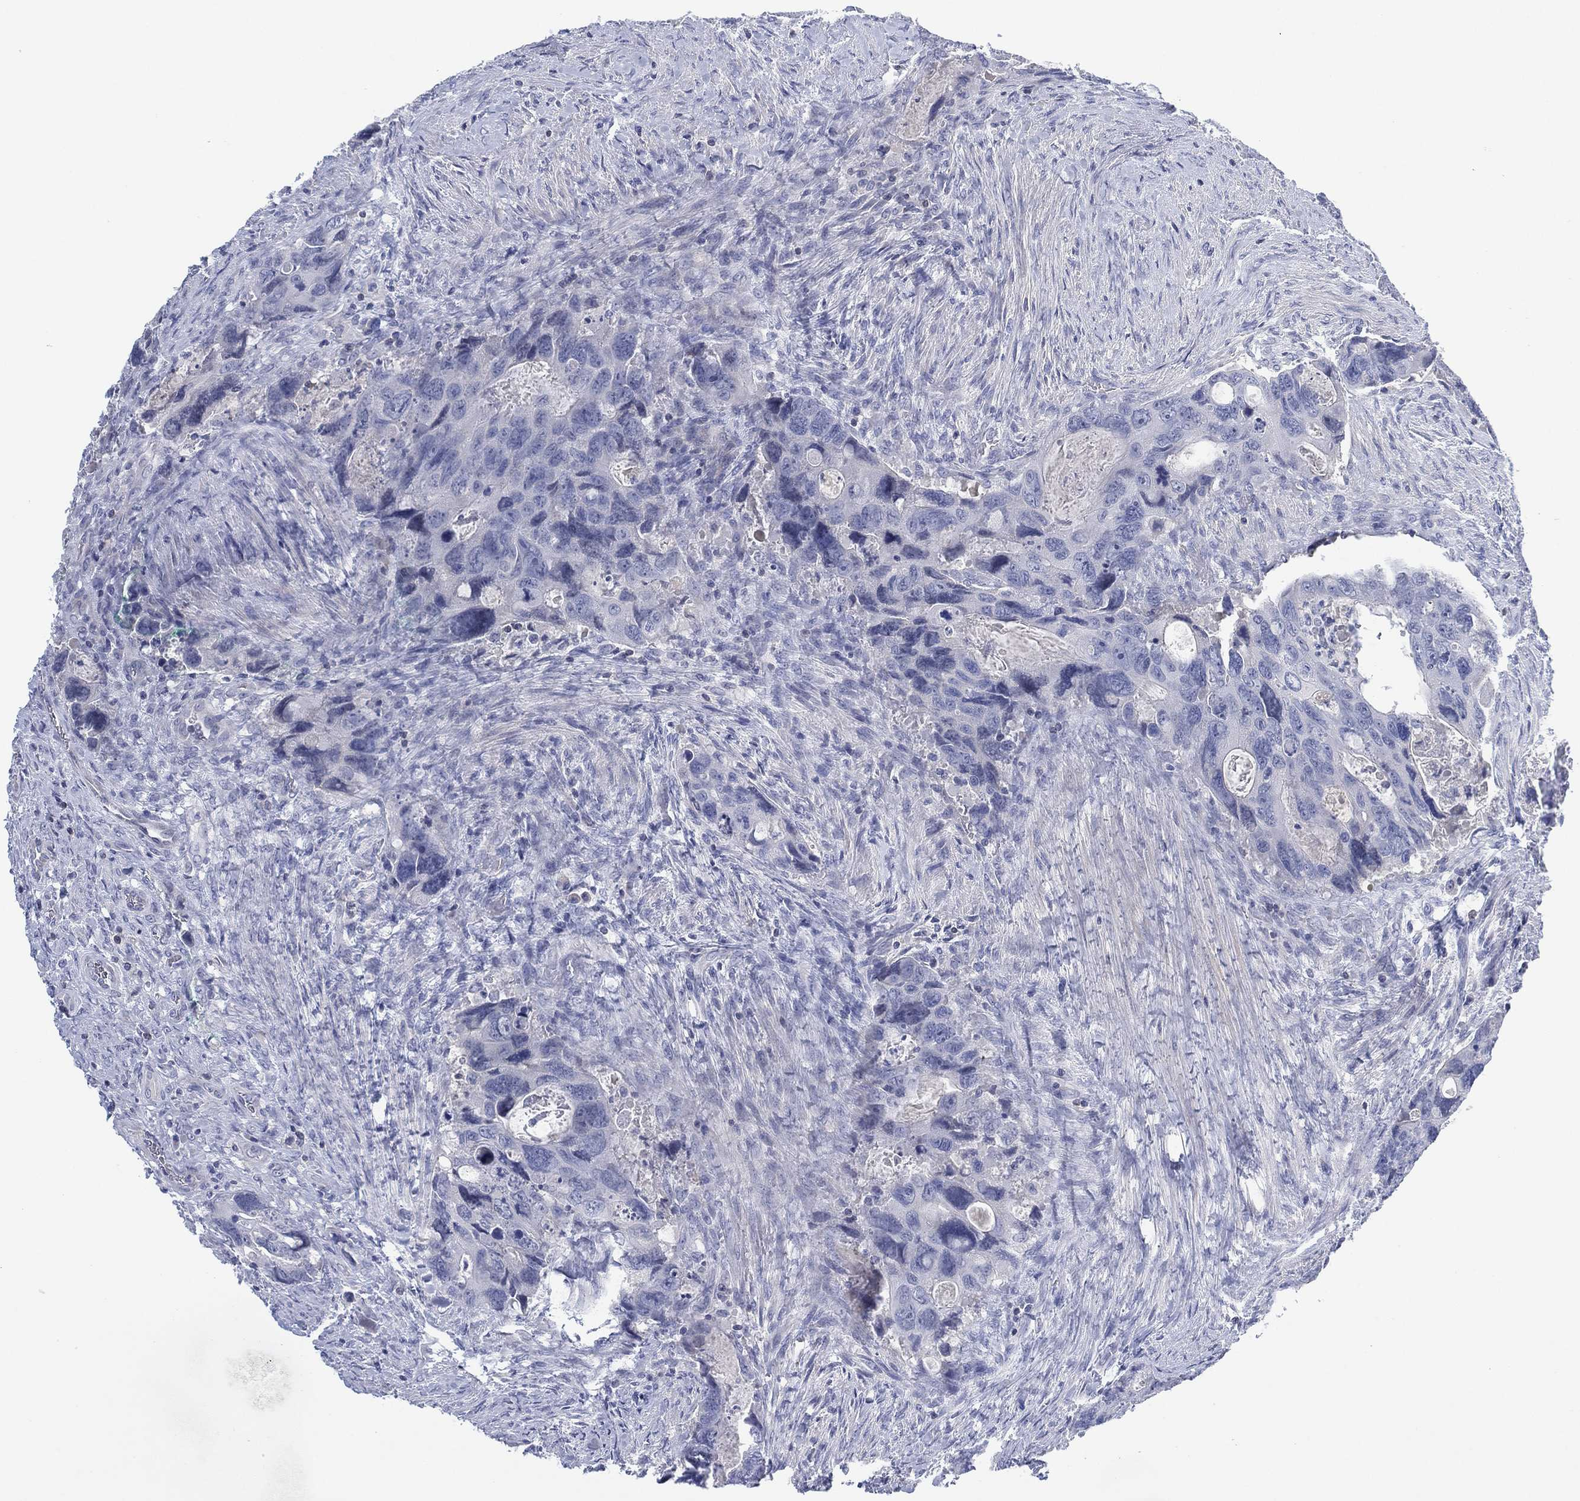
{"staining": {"intensity": "negative", "quantity": "none", "location": "none"}, "tissue": "colorectal cancer", "cell_type": "Tumor cells", "image_type": "cancer", "snomed": [{"axis": "morphology", "description": "Adenocarcinoma, NOS"}, {"axis": "topography", "description": "Rectum"}], "caption": "This is an IHC micrograph of colorectal cancer (adenocarcinoma). There is no staining in tumor cells.", "gene": "SEPTIN1", "patient": {"sex": "male", "age": 62}}